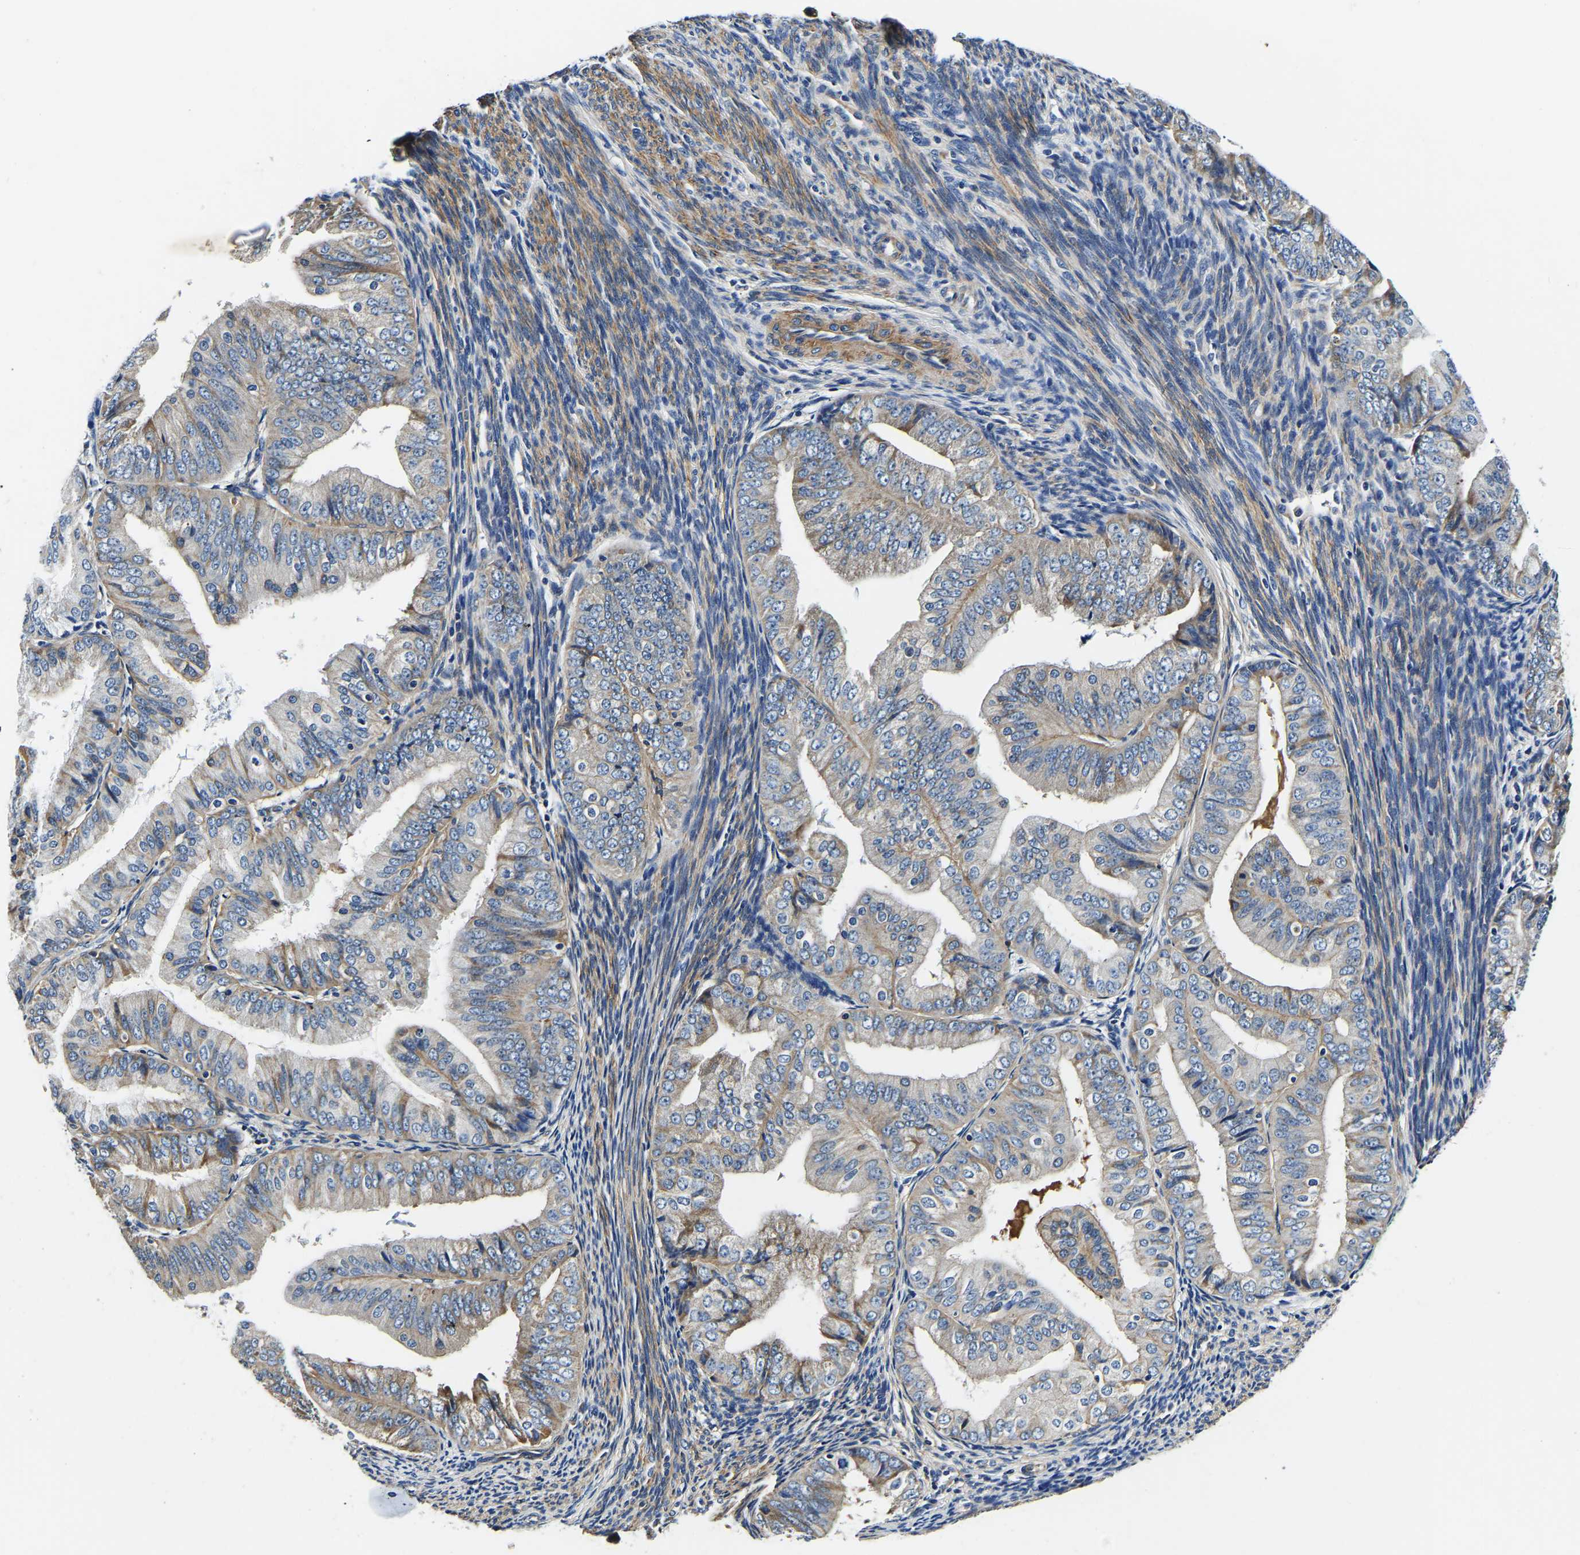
{"staining": {"intensity": "weak", "quantity": "25%-75%", "location": "cytoplasmic/membranous"}, "tissue": "endometrial cancer", "cell_type": "Tumor cells", "image_type": "cancer", "snomed": [{"axis": "morphology", "description": "Adenocarcinoma, NOS"}, {"axis": "topography", "description": "Endometrium"}], "caption": "A histopathology image of human endometrial cancer (adenocarcinoma) stained for a protein displays weak cytoplasmic/membranous brown staining in tumor cells.", "gene": "KCTD17", "patient": {"sex": "female", "age": 63}}